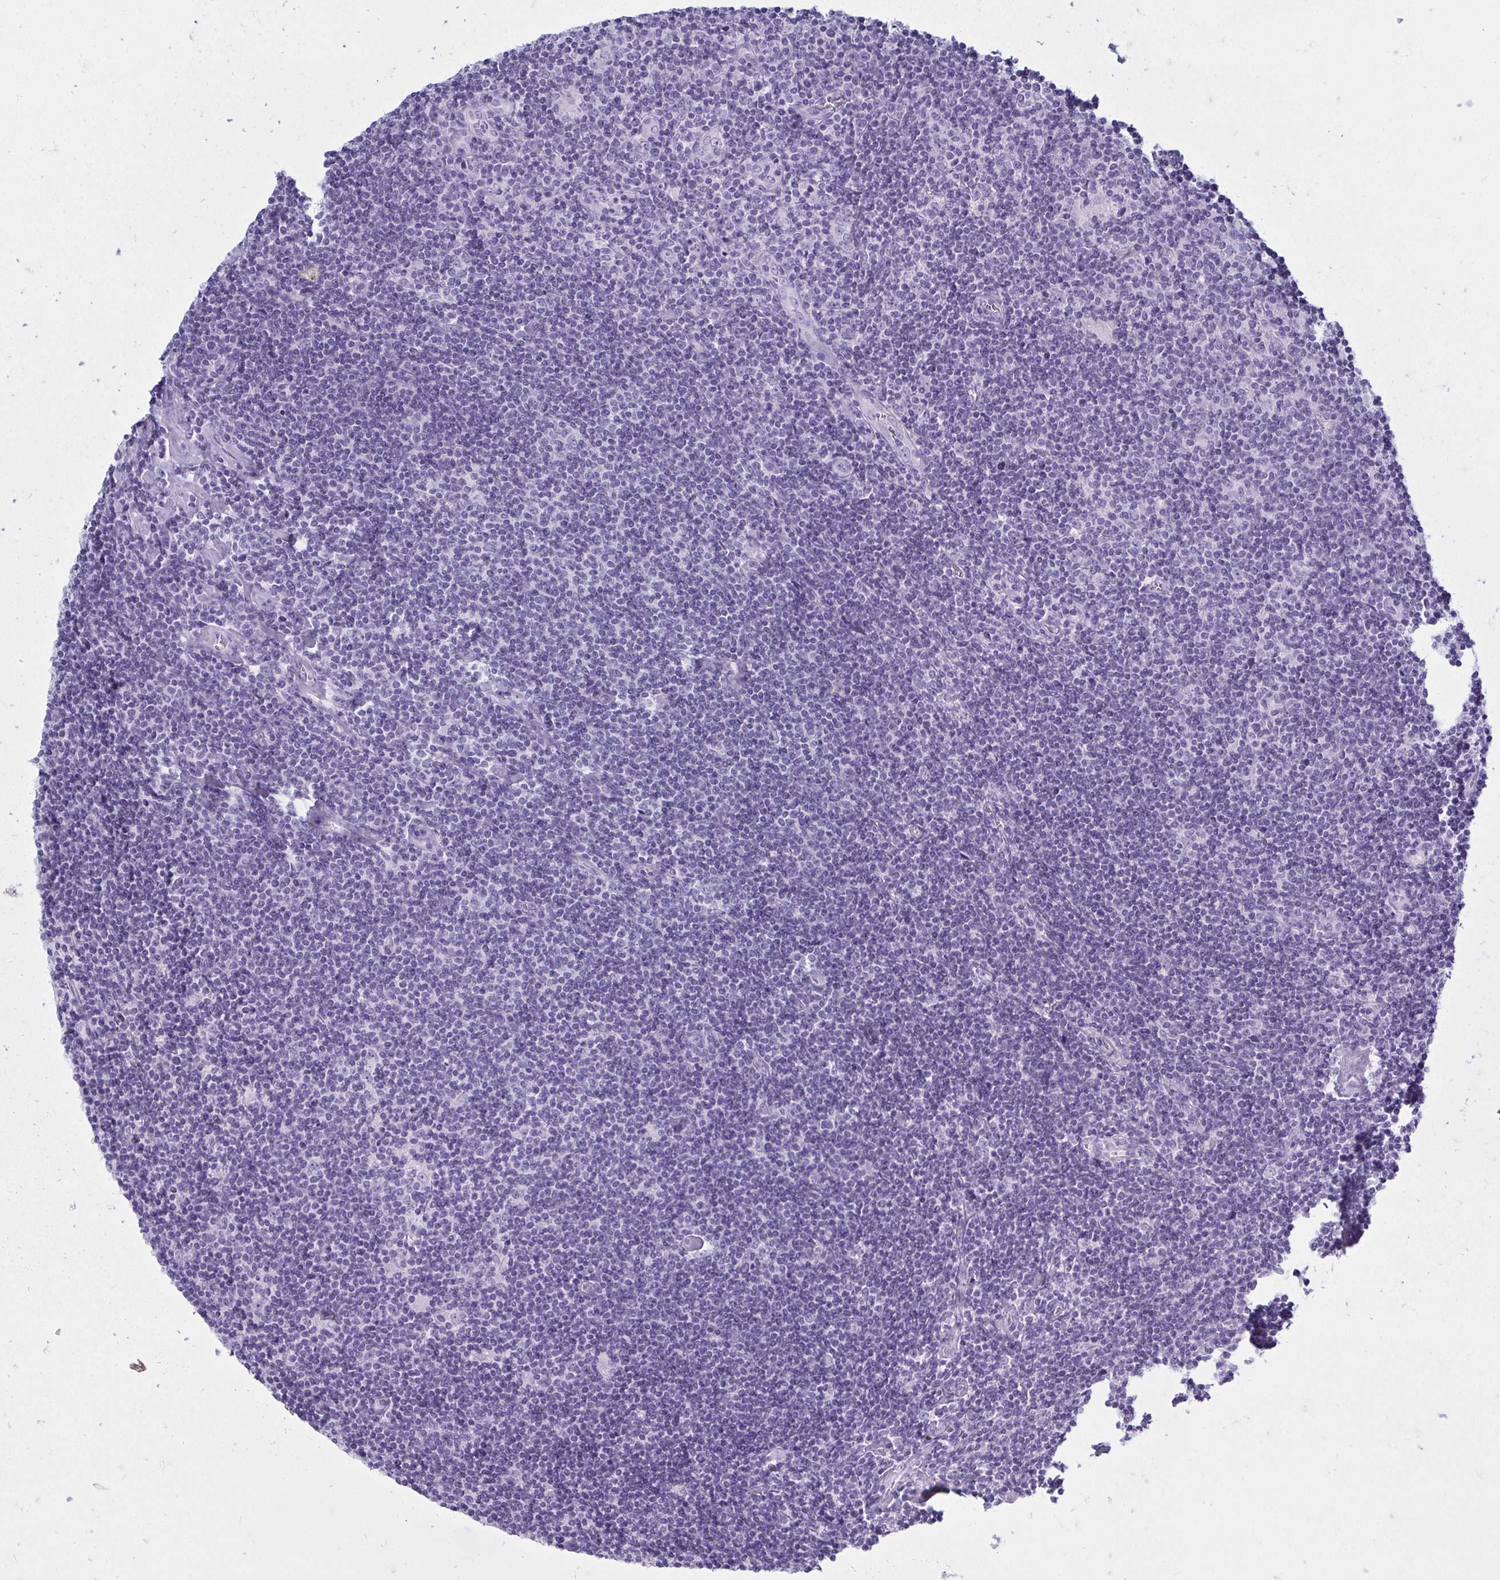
{"staining": {"intensity": "negative", "quantity": "none", "location": "none"}, "tissue": "lymphoma", "cell_type": "Tumor cells", "image_type": "cancer", "snomed": [{"axis": "morphology", "description": "Hodgkin's disease, NOS"}, {"axis": "topography", "description": "Lymph node"}], "caption": "Tumor cells are negative for brown protein staining in lymphoma.", "gene": "QDPR", "patient": {"sex": "male", "age": 40}}